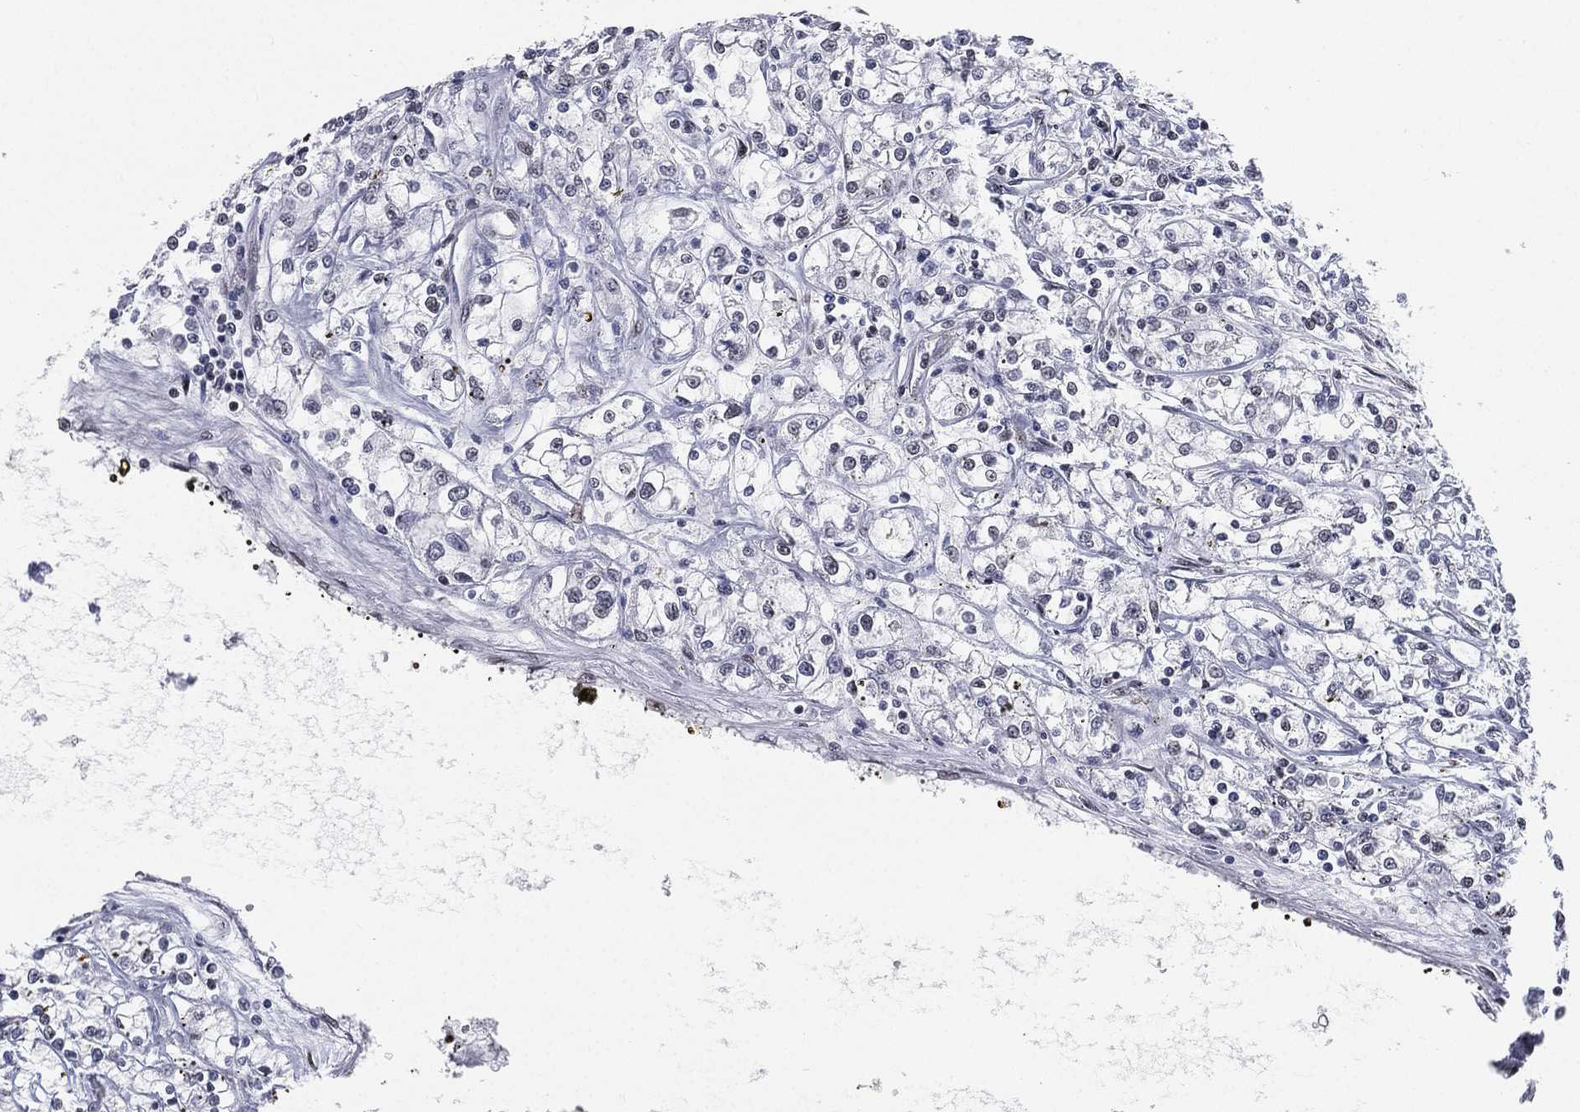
{"staining": {"intensity": "negative", "quantity": "none", "location": "none"}, "tissue": "renal cancer", "cell_type": "Tumor cells", "image_type": "cancer", "snomed": [{"axis": "morphology", "description": "Adenocarcinoma, NOS"}, {"axis": "topography", "description": "Kidney"}], "caption": "An immunohistochemistry (IHC) histopathology image of adenocarcinoma (renal) is shown. There is no staining in tumor cells of adenocarcinoma (renal). Brightfield microscopy of IHC stained with DAB (3,3'-diaminobenzidine) (brown) and hematoxylin (blue), captured at high magnification.", "gene": "FUBP3", "patient": {"sex": "female", "age": 59}}